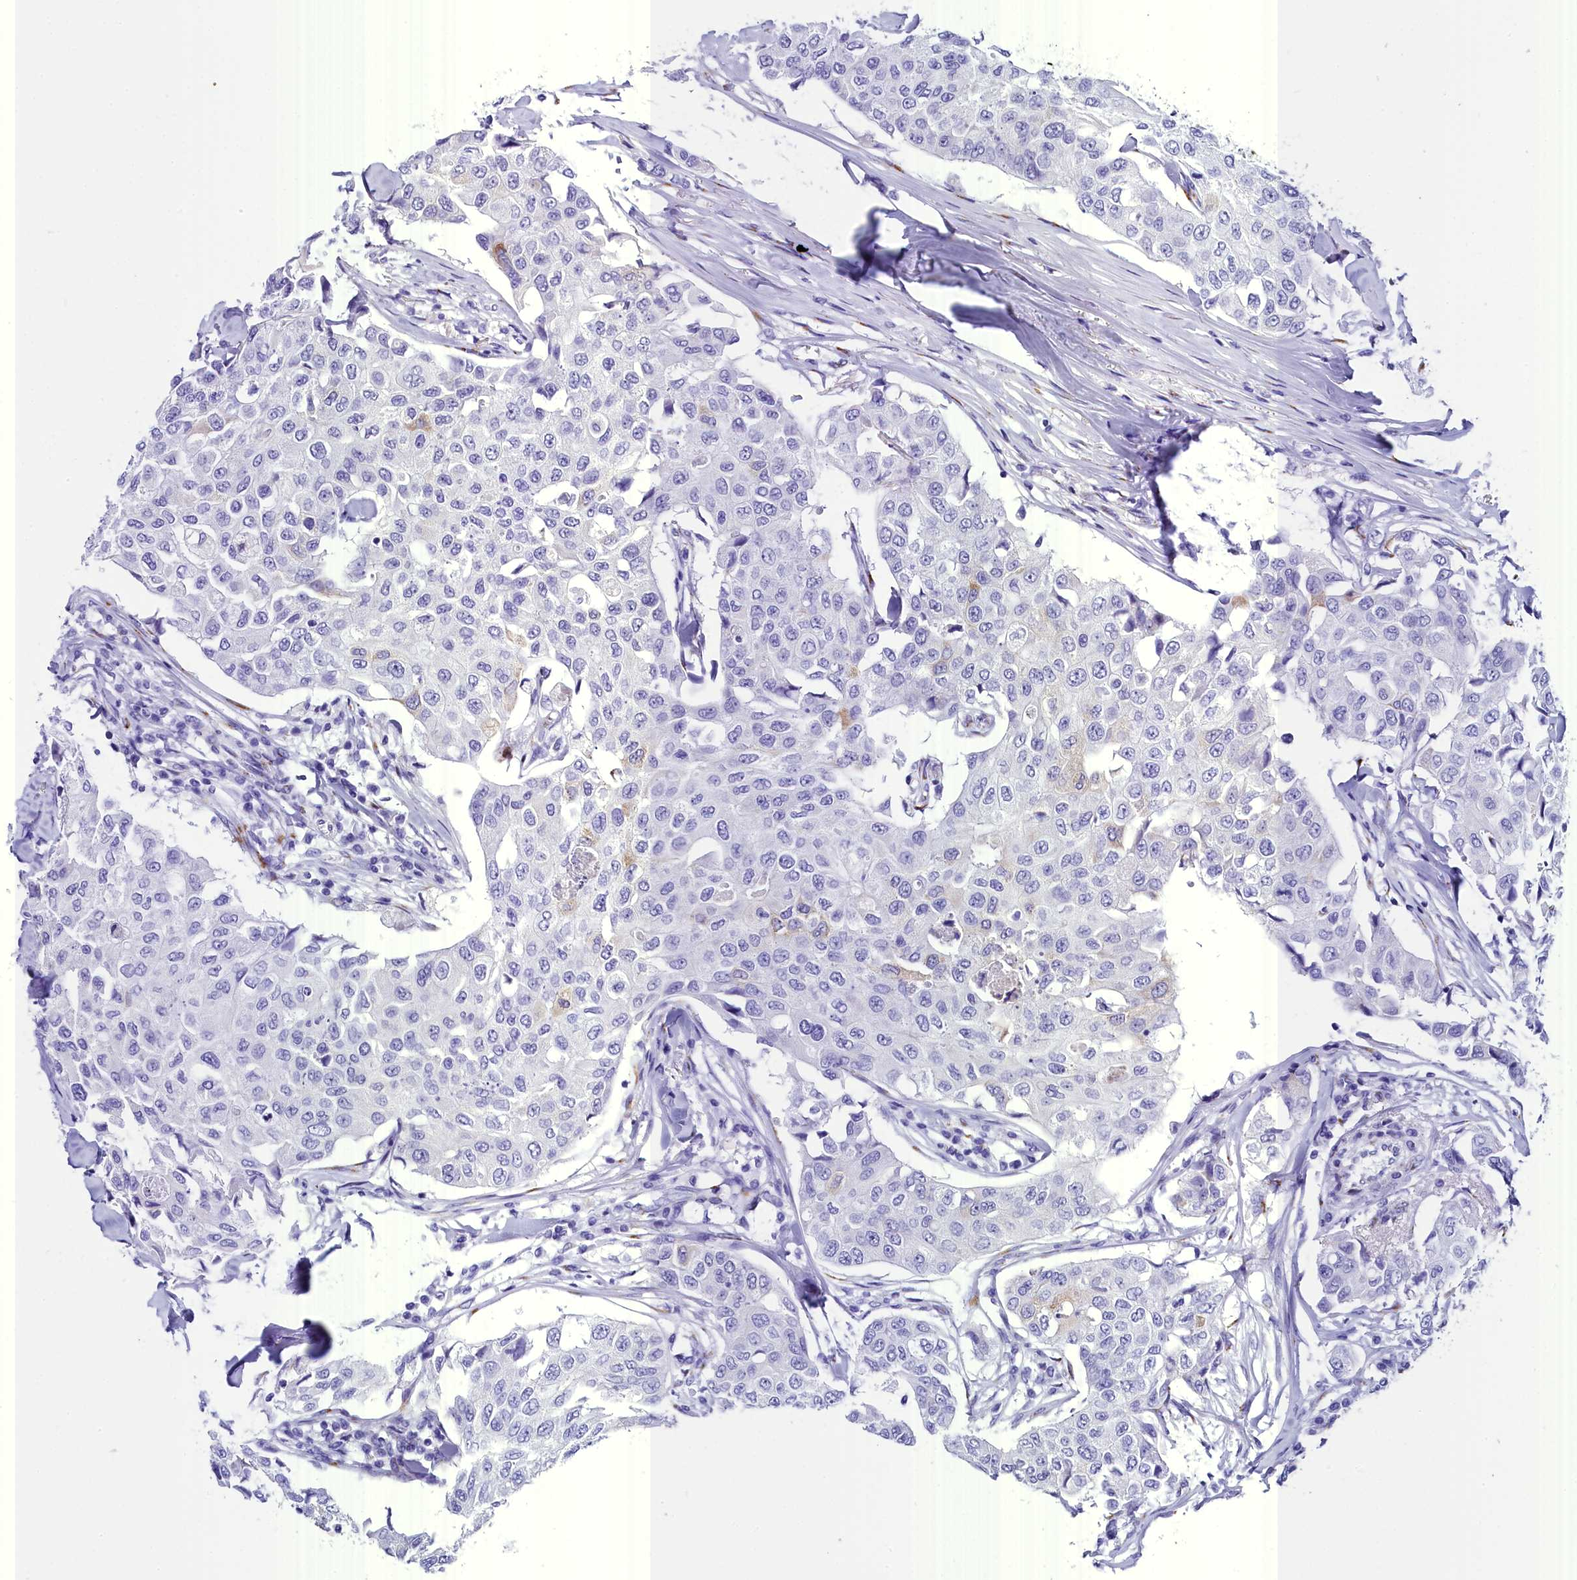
{"staining": {"intensity": "negative", "quantity": "none", "location": "none"}, "tissue": "breast cancer", "cell_type": "Tumor cells", "image_type": "cancer", "snomed": [{"axis": "morphology", "description": "Duct carcinoma"}, {"axis": "topography", "description": "Breast"}], "caption": "The IHC micrograph has no significant staining in tumor cells of breast intraductal carcinoma tissue.", "gene": "AP3B2", "patient": {"sex": "female", "age": 80}}